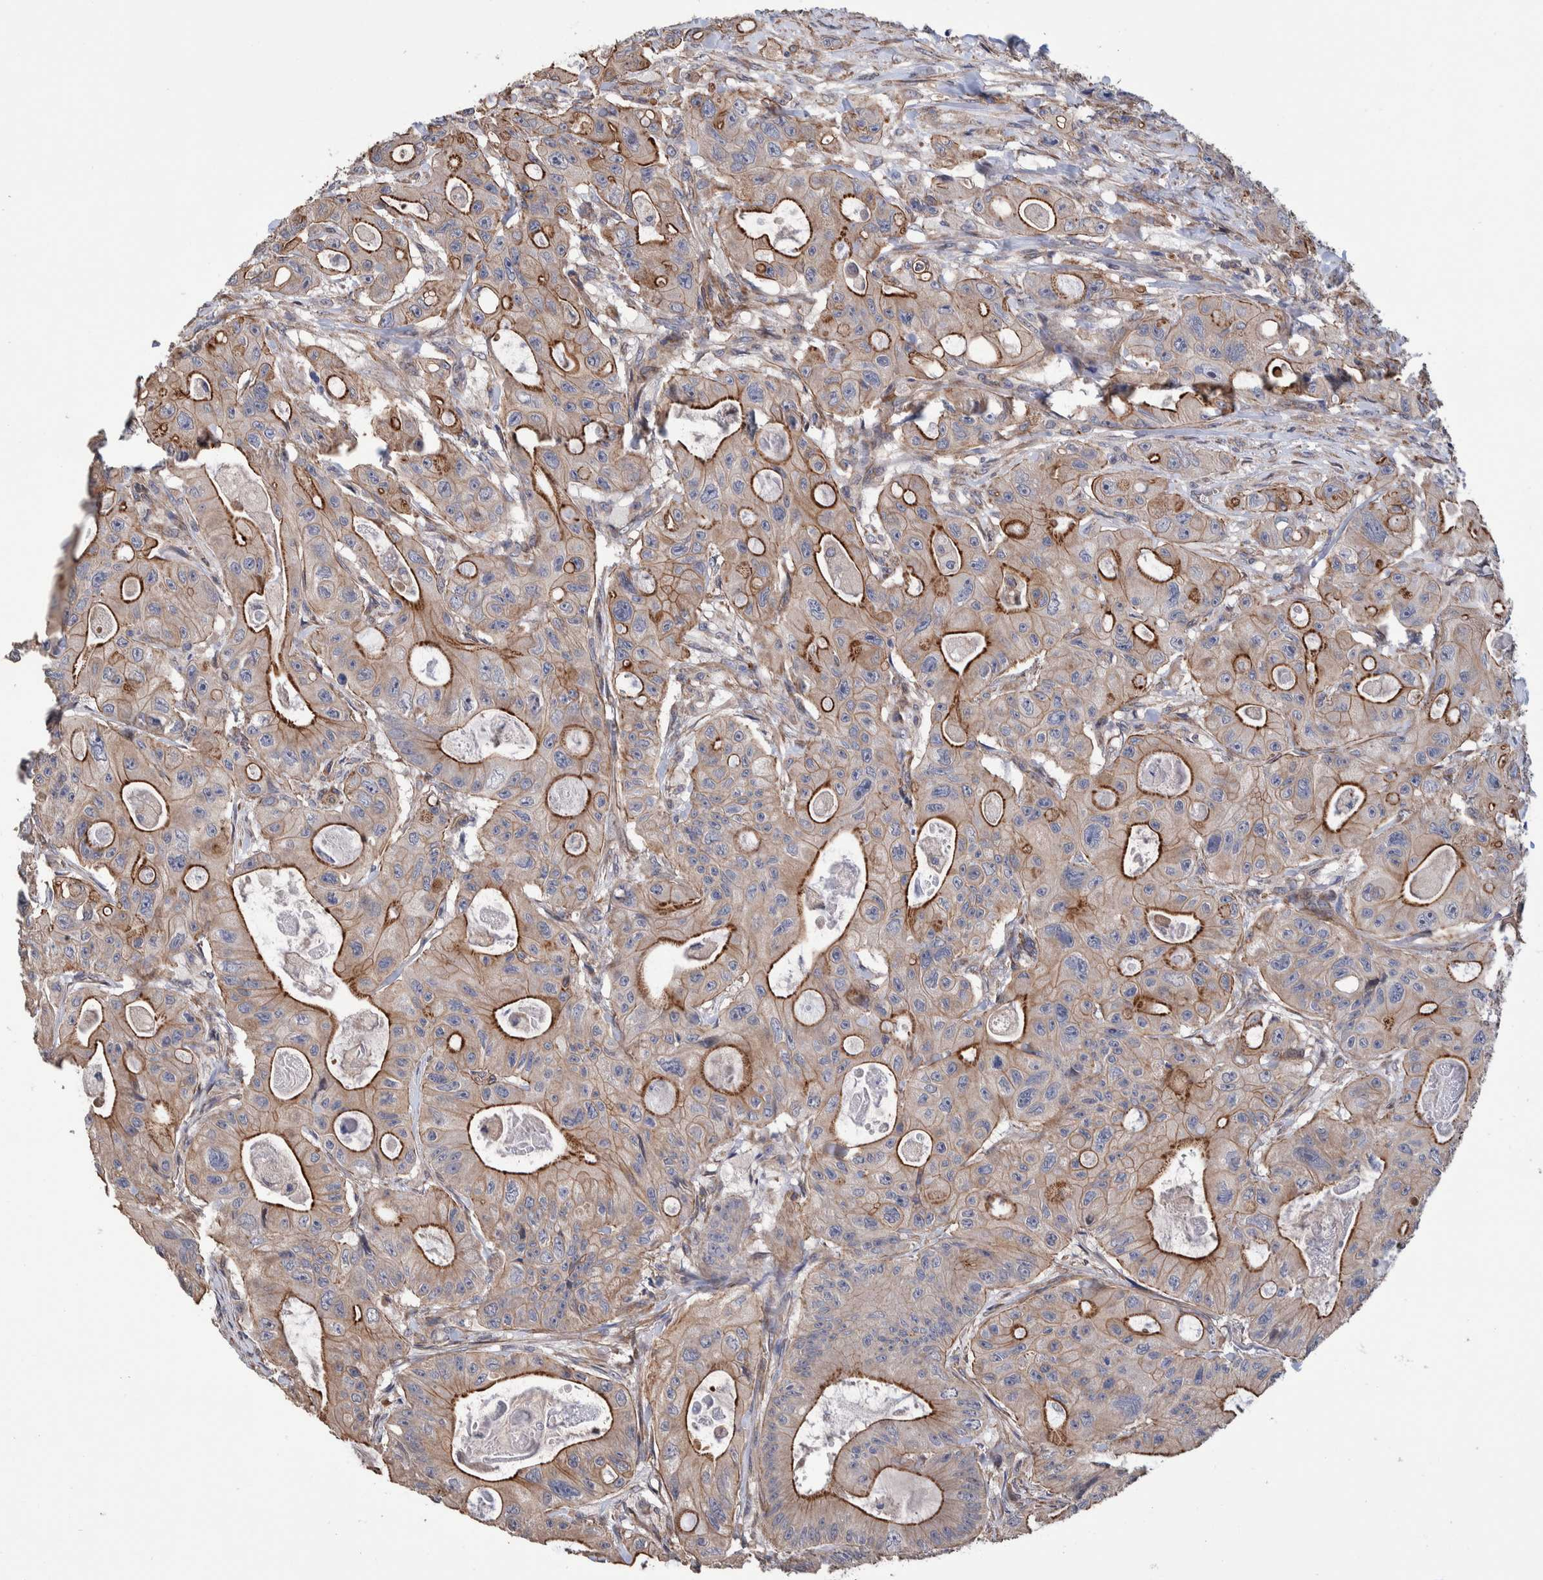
{"staining": {"intensity": "strong", "quantity": "25%-75%", "location": "cytoplasmic/membranous"}, "tissue": "colorectal cancer", "cell_type": "Tumor cells", "image_type": "cancer", "snomed": [{"axis": "morphology", "description": "Adenocarcinoma, NOS"}, {"axis": "topography", "description": "Colon"}], "caption": "Strong cytoplasmic/membranous protein positivity is present in about 25%-75% of tumor cells in colorectal adenocarcinoma.", "gene": "SLC45A4", "patient": {"sex": "female", "age": 46}}